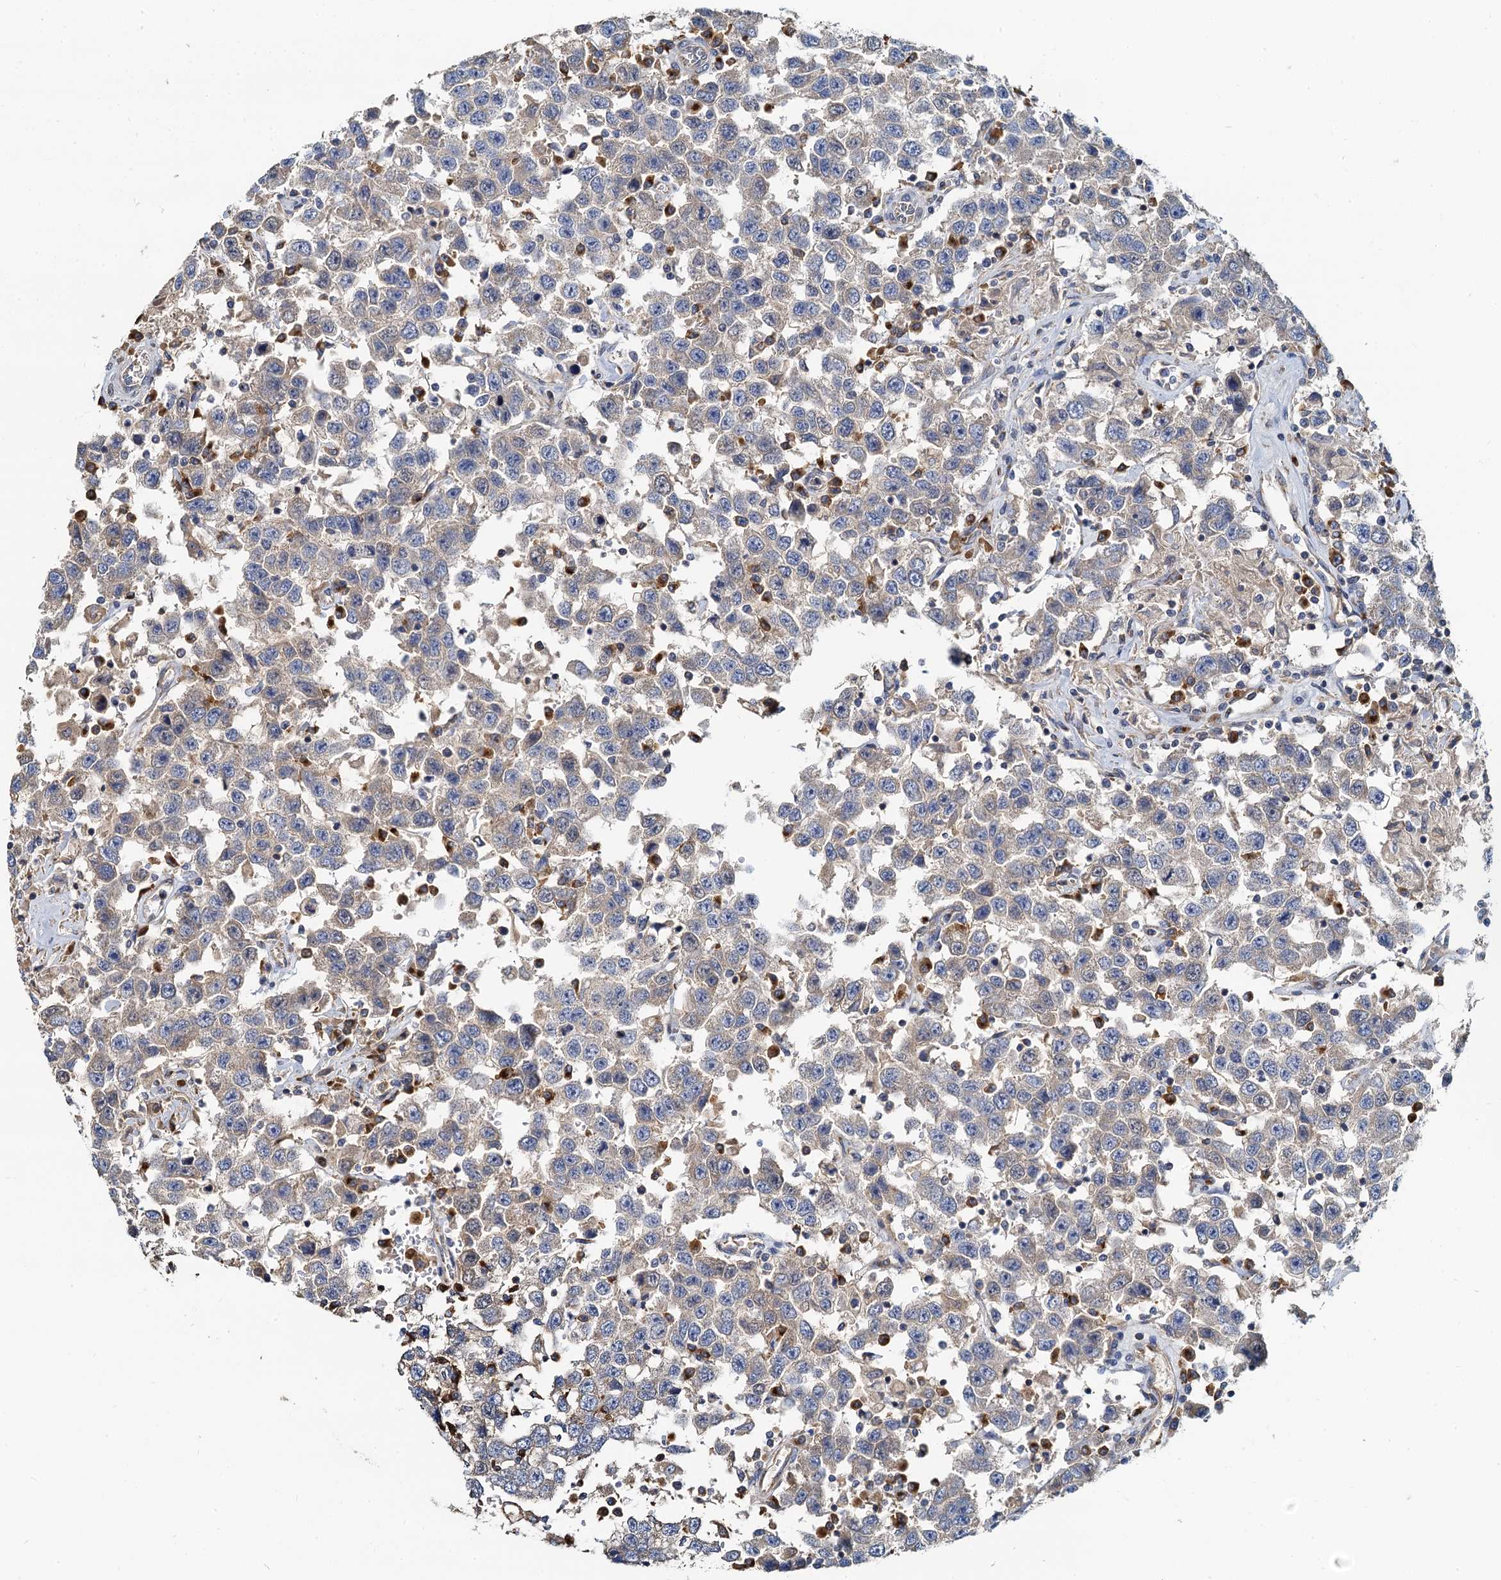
{"staining": {"intensity": "weak", "quantity": "<25%", "location": "cytoplasmic/membranous"}, "tissue": "testis cancer", "cell_type": "Tumor cells", "image_type": "cancer", "snomed": [{"axis": "morphology", "description": "Seminoma, NOS"}, {"axis": "topography", "description": "Testis"}], "caption": "IHC histopathology image of neoplastic tissue: human testis cancer stained with DAB displays no significant protein expression in tumor cells.", "gene": "NKAPD1", "patient": {"sex": "male", "age": 41}}